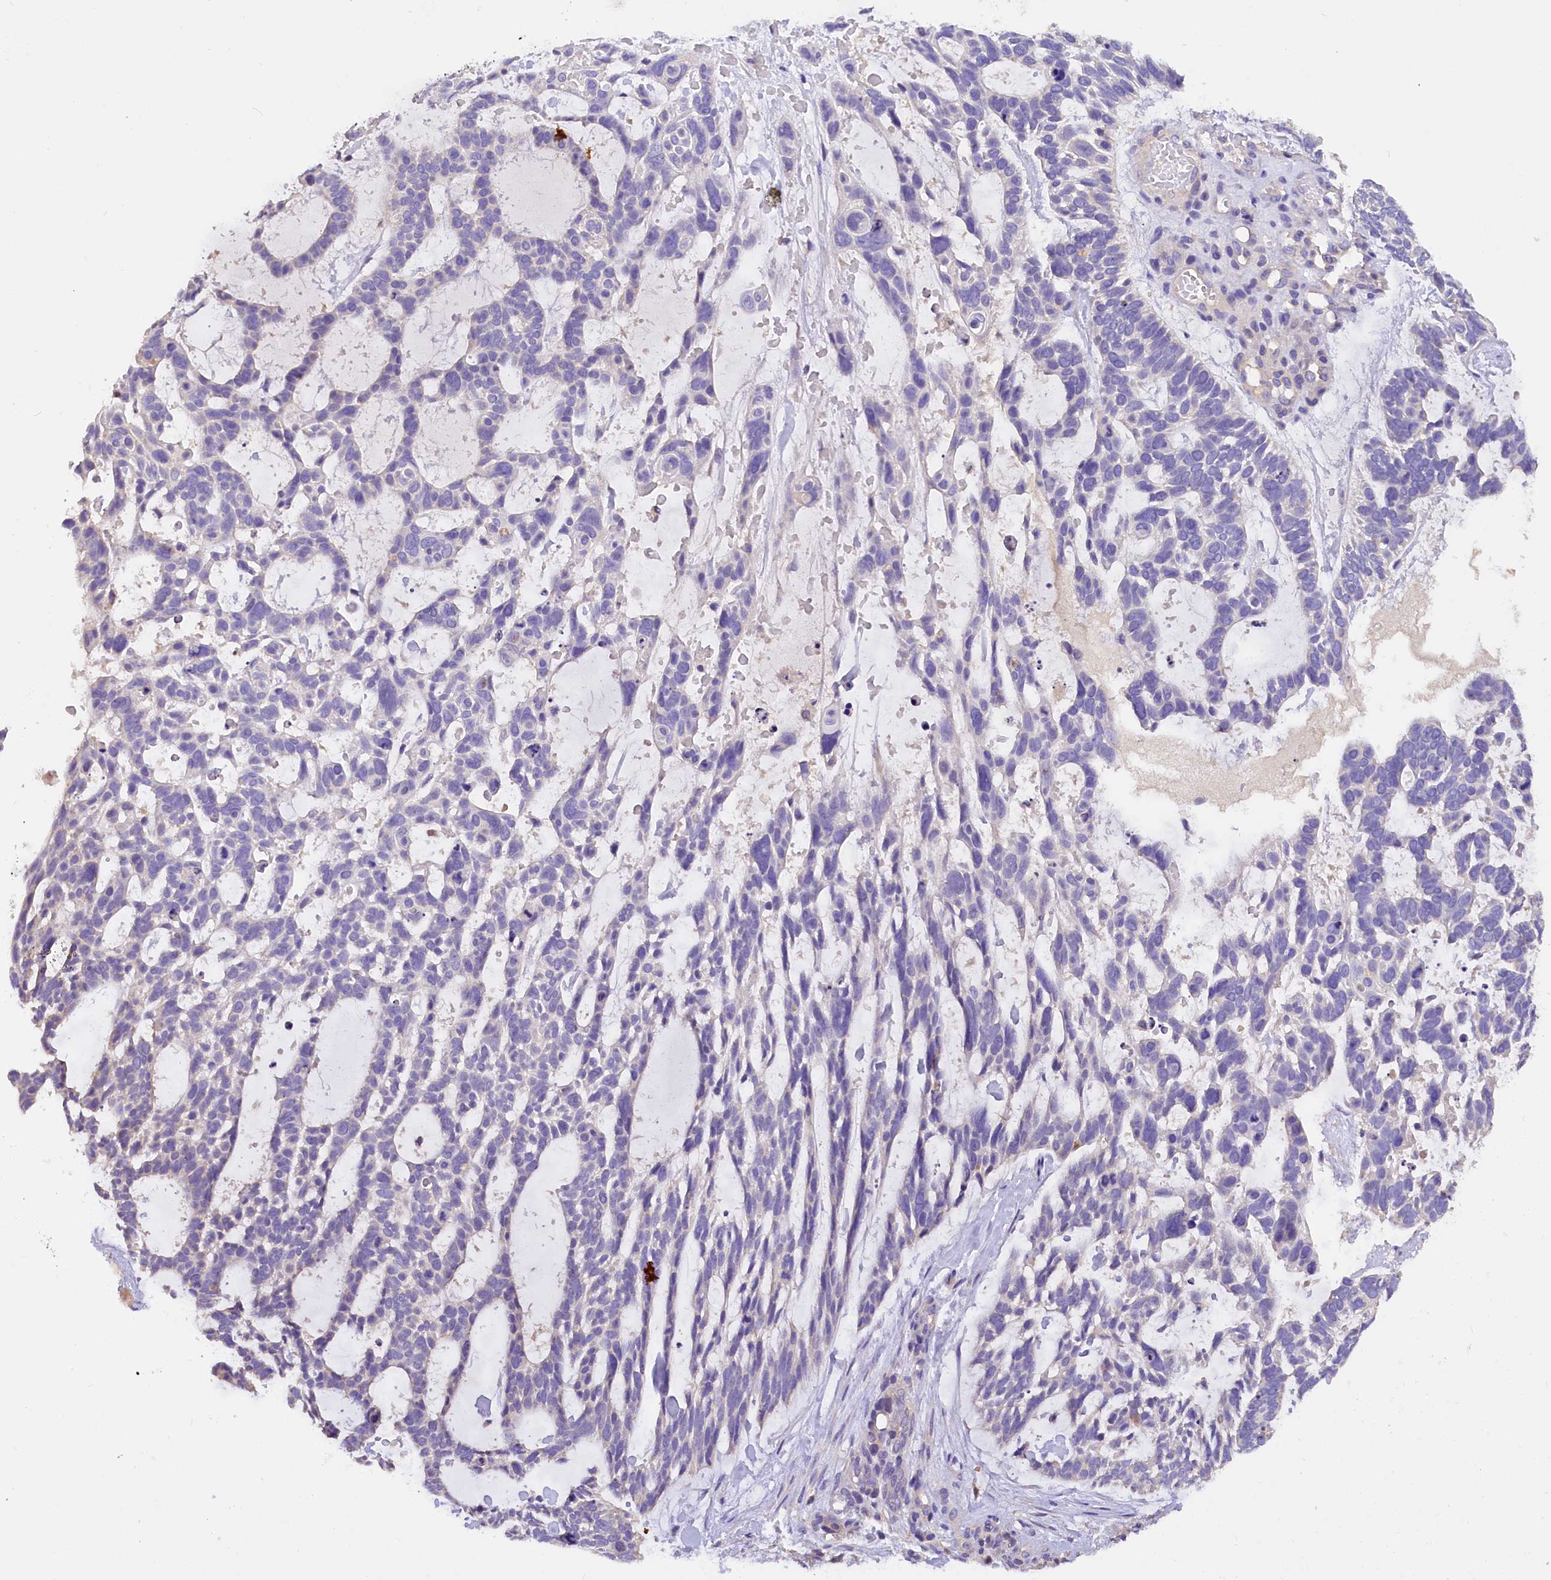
{"staining": {"intensity": "negative", "quantity": "none", "location": "none"}, "tissue": "skin cancer", "cell_type": "Tumor cells", "image_type": "cancer", "snomed": [{"axis": "morphology", "description": "Basal cell carcinoma"}, {"axis": "topography", "description": "Skin"}], "caption": "Image shows no significant protein expression in tumor cells of skin cancer (basal cell carcinoma).", "gene": "AP3B2", "patient": {"sex": "male", "age": 88}}